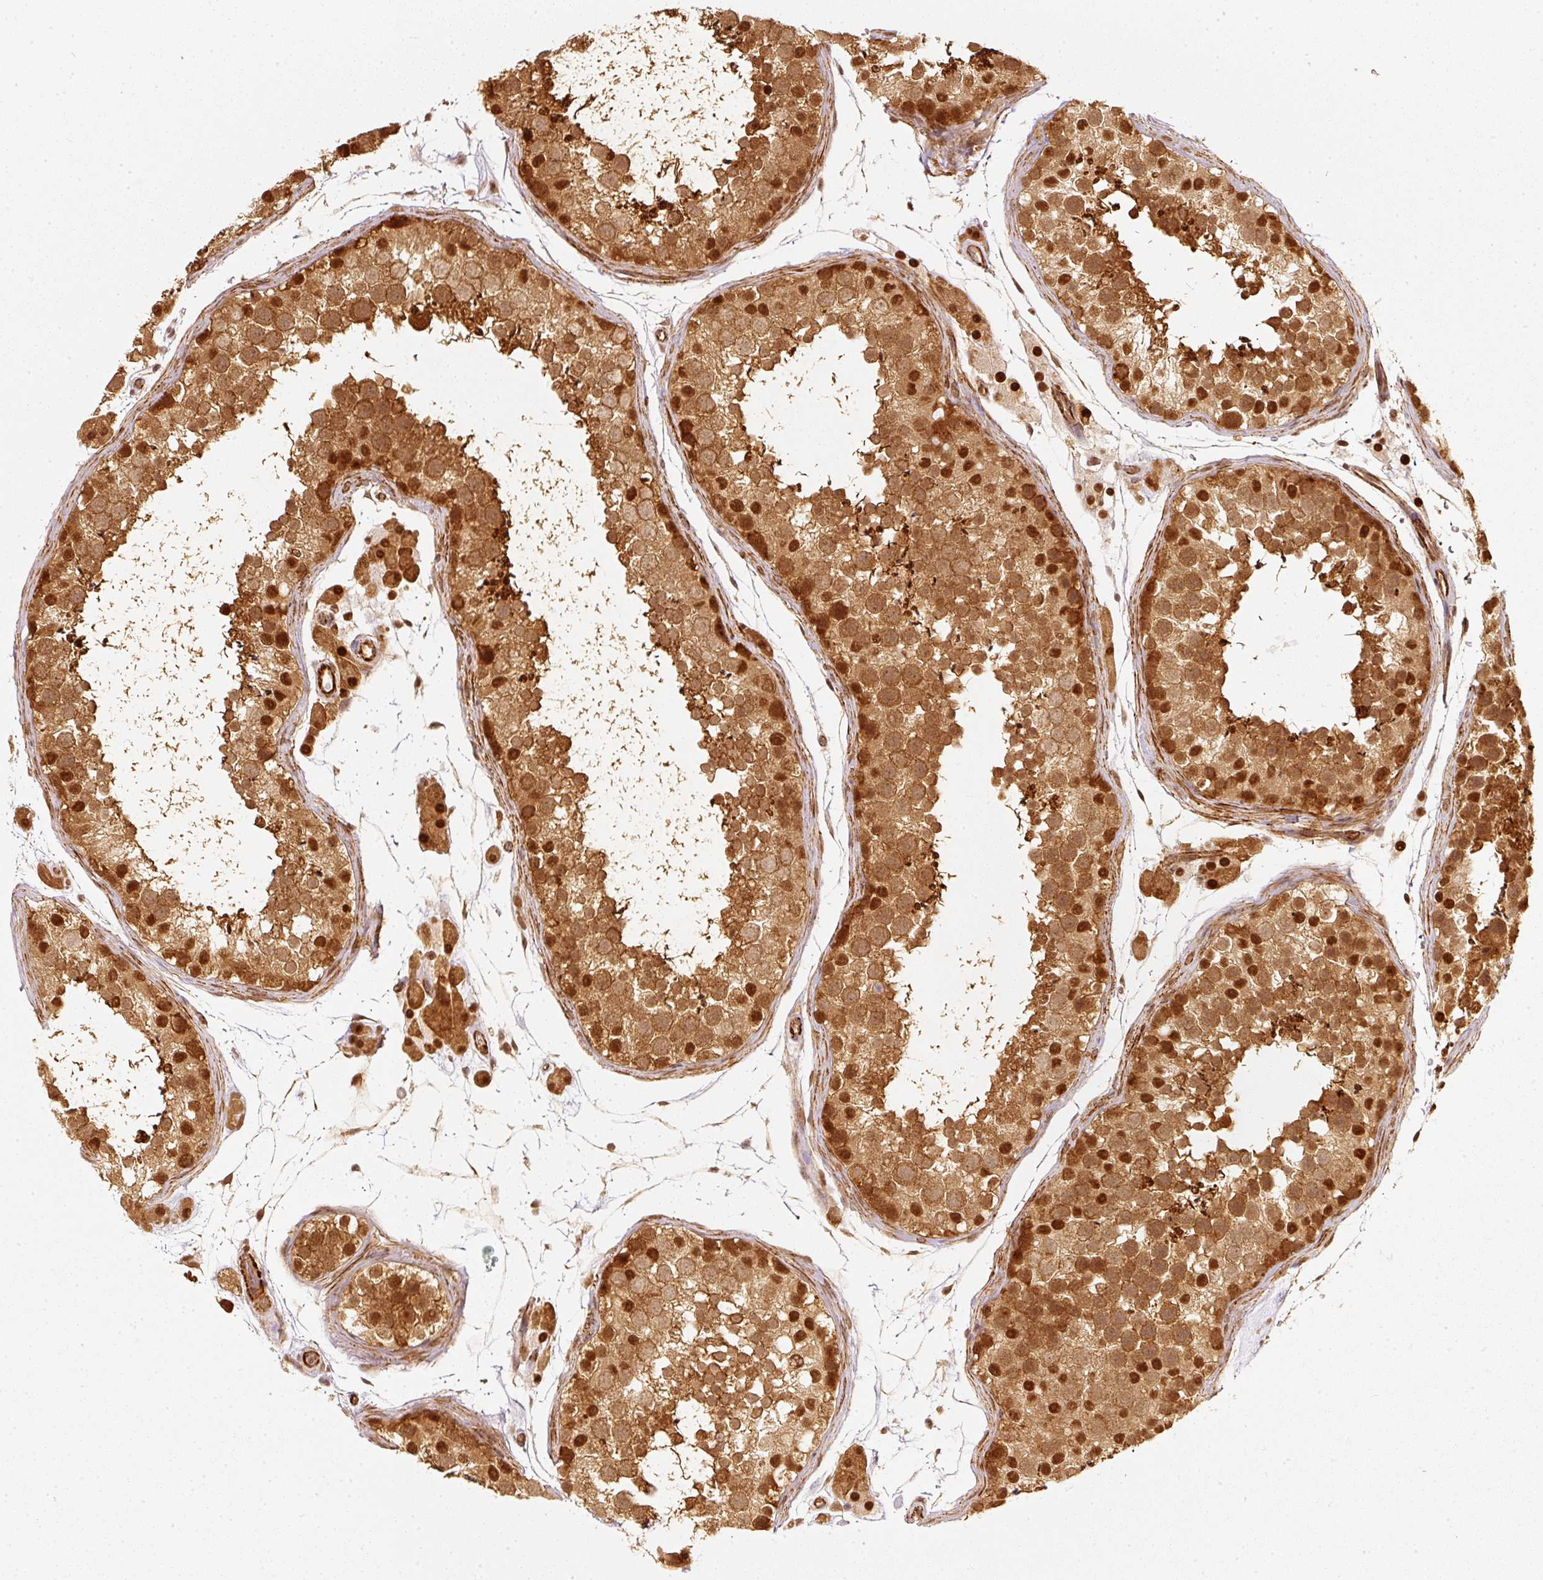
{"staining": {"intensity": "strong", "quantity": ">75%", "location": "cytoplasmic/membranous,nuclear"}, "tissue": "testis", "cell_type": "Cells in seminiferous ducts", "image_type": "normal", "snomed": [{"axis": "morphology", "description": "Normal tissue, NOS"}, {"axis": "topography", "description": "Testis"}], "caption": "Testis stained with IHC reveals strong cytoplasmic/membranous,nuclear staining in approximately >75% of cells in seminiferous ducts. (DAB (3,3'-diaminobenzidine) = brown stain, brightfield microscopy at high magnification).", "gene": "PSMD1", "patient": {"sex": "male", "age": 41}}